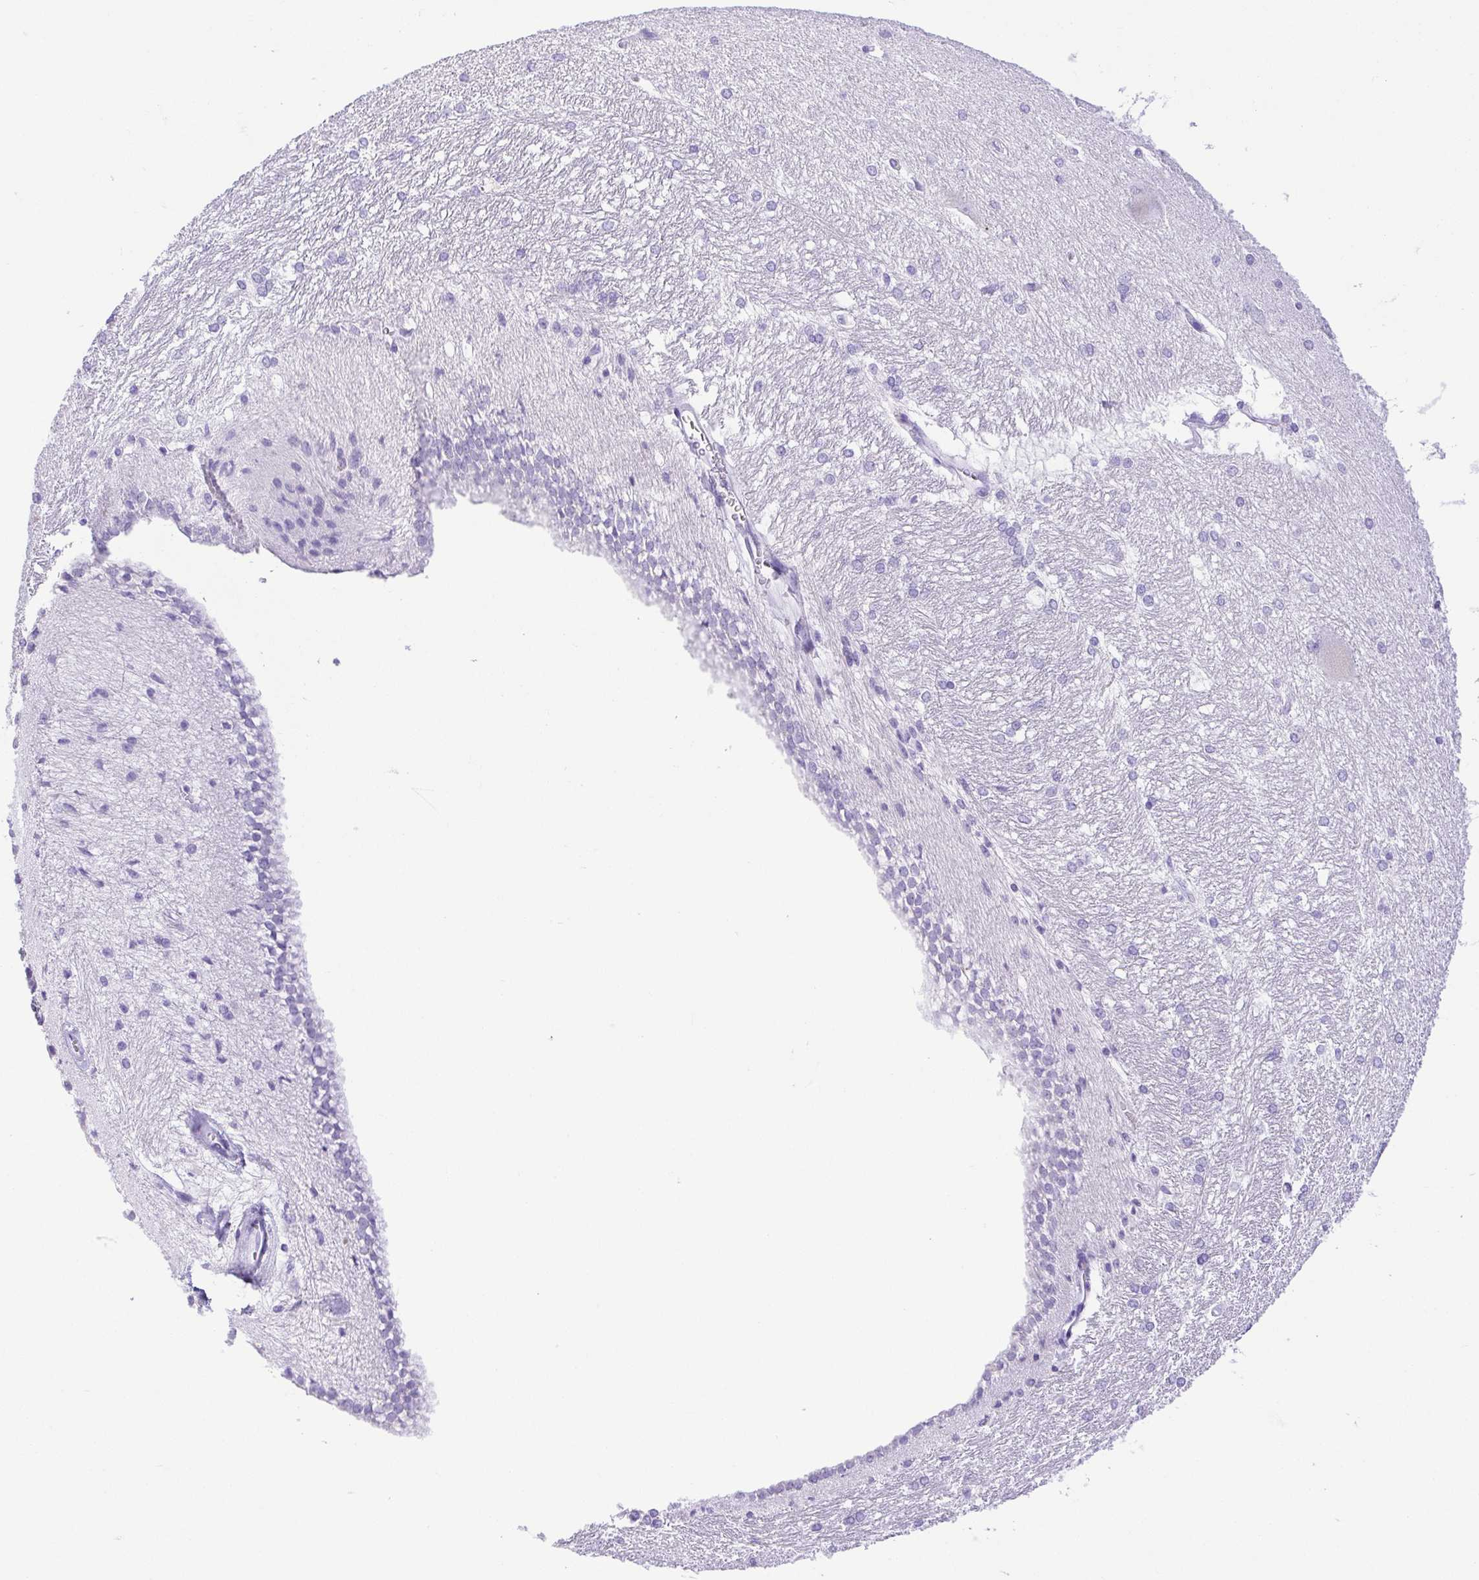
{"staining": {"intensity": "negative", "quantity": "none", "location": "none"}, "tissue": "hippocampus", "cell_type": "Glial cells", "image_type": "normal", "snomed": [{"axis": "morphology", "description": "Normal tissue, NOS"}, {"axis": "topography", "description": "Cerebral cortex"}, {"axis": "topography", "description": "Hippocampus"}], "caption": "Glial cells show no significant protein positivity in normal hippocampus. (DAB immunohistochemistry (IHC) visualized using brightfield microscopy, high magnification).", "gene": "CDSN", "patient": {"sex": "female", "age": 19}}